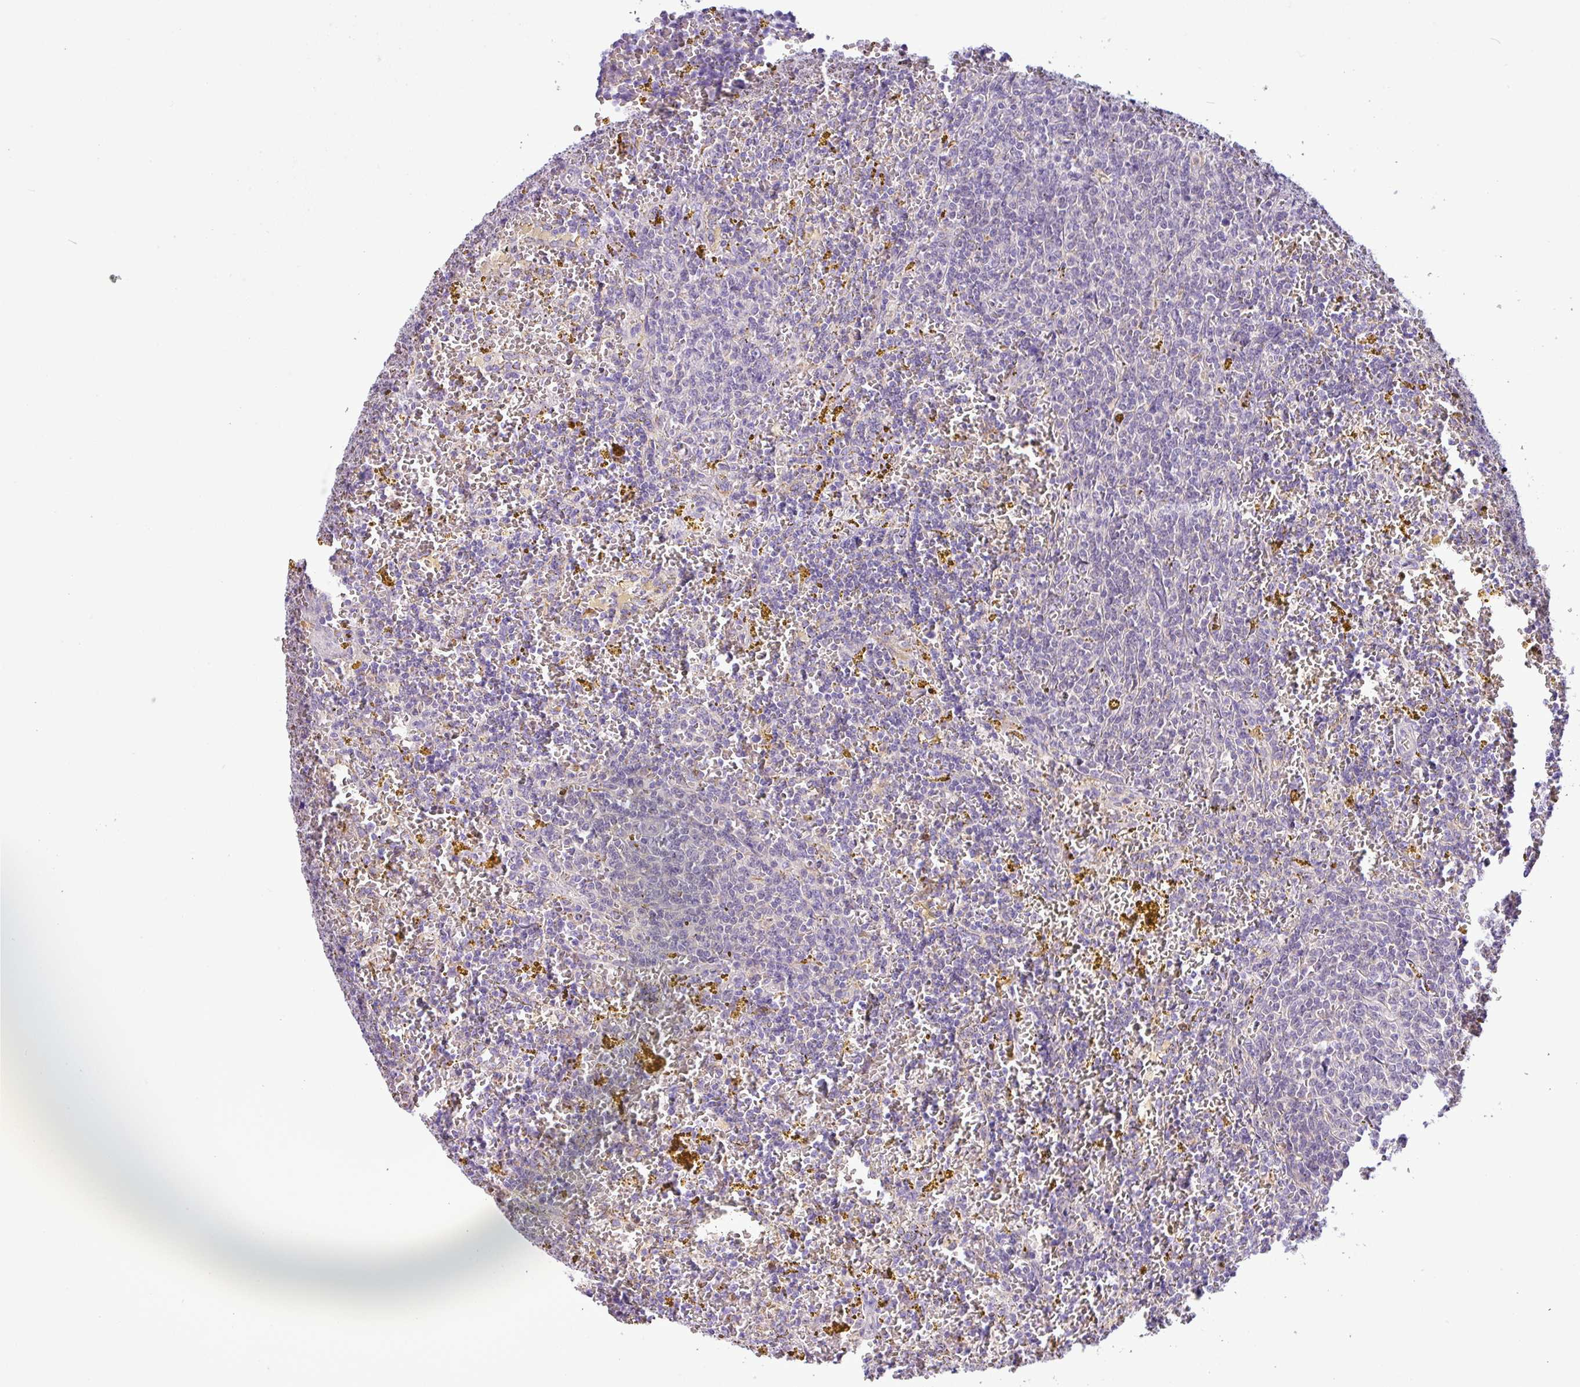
{"staining": {"intensity": "negative", "quantity": "none", "location": "none"}, "tissue": "lymphoma", "cell_type": "Tumor cells", "image_type": "cancer", "snomed": [{"axis": "morphology", "description": "Malignant lymphoma, non-Hodgkin's type, Low grade"}, {"axis": "topography", "description": "Spleen"}, {"axis": "topography", "description": "Lymph node"}], "caption": "High magnification brightfield microscopy of low-grade malignant lymphoma, non-Hodgkin's type stained with DAB (3,3'-diaminobenzidine) (brown) and counterstained with hematoxylin (blue): tumor cells show no significant expression.", "gene": "TONSL", "patient": {"sex": "female", "age": 66}}